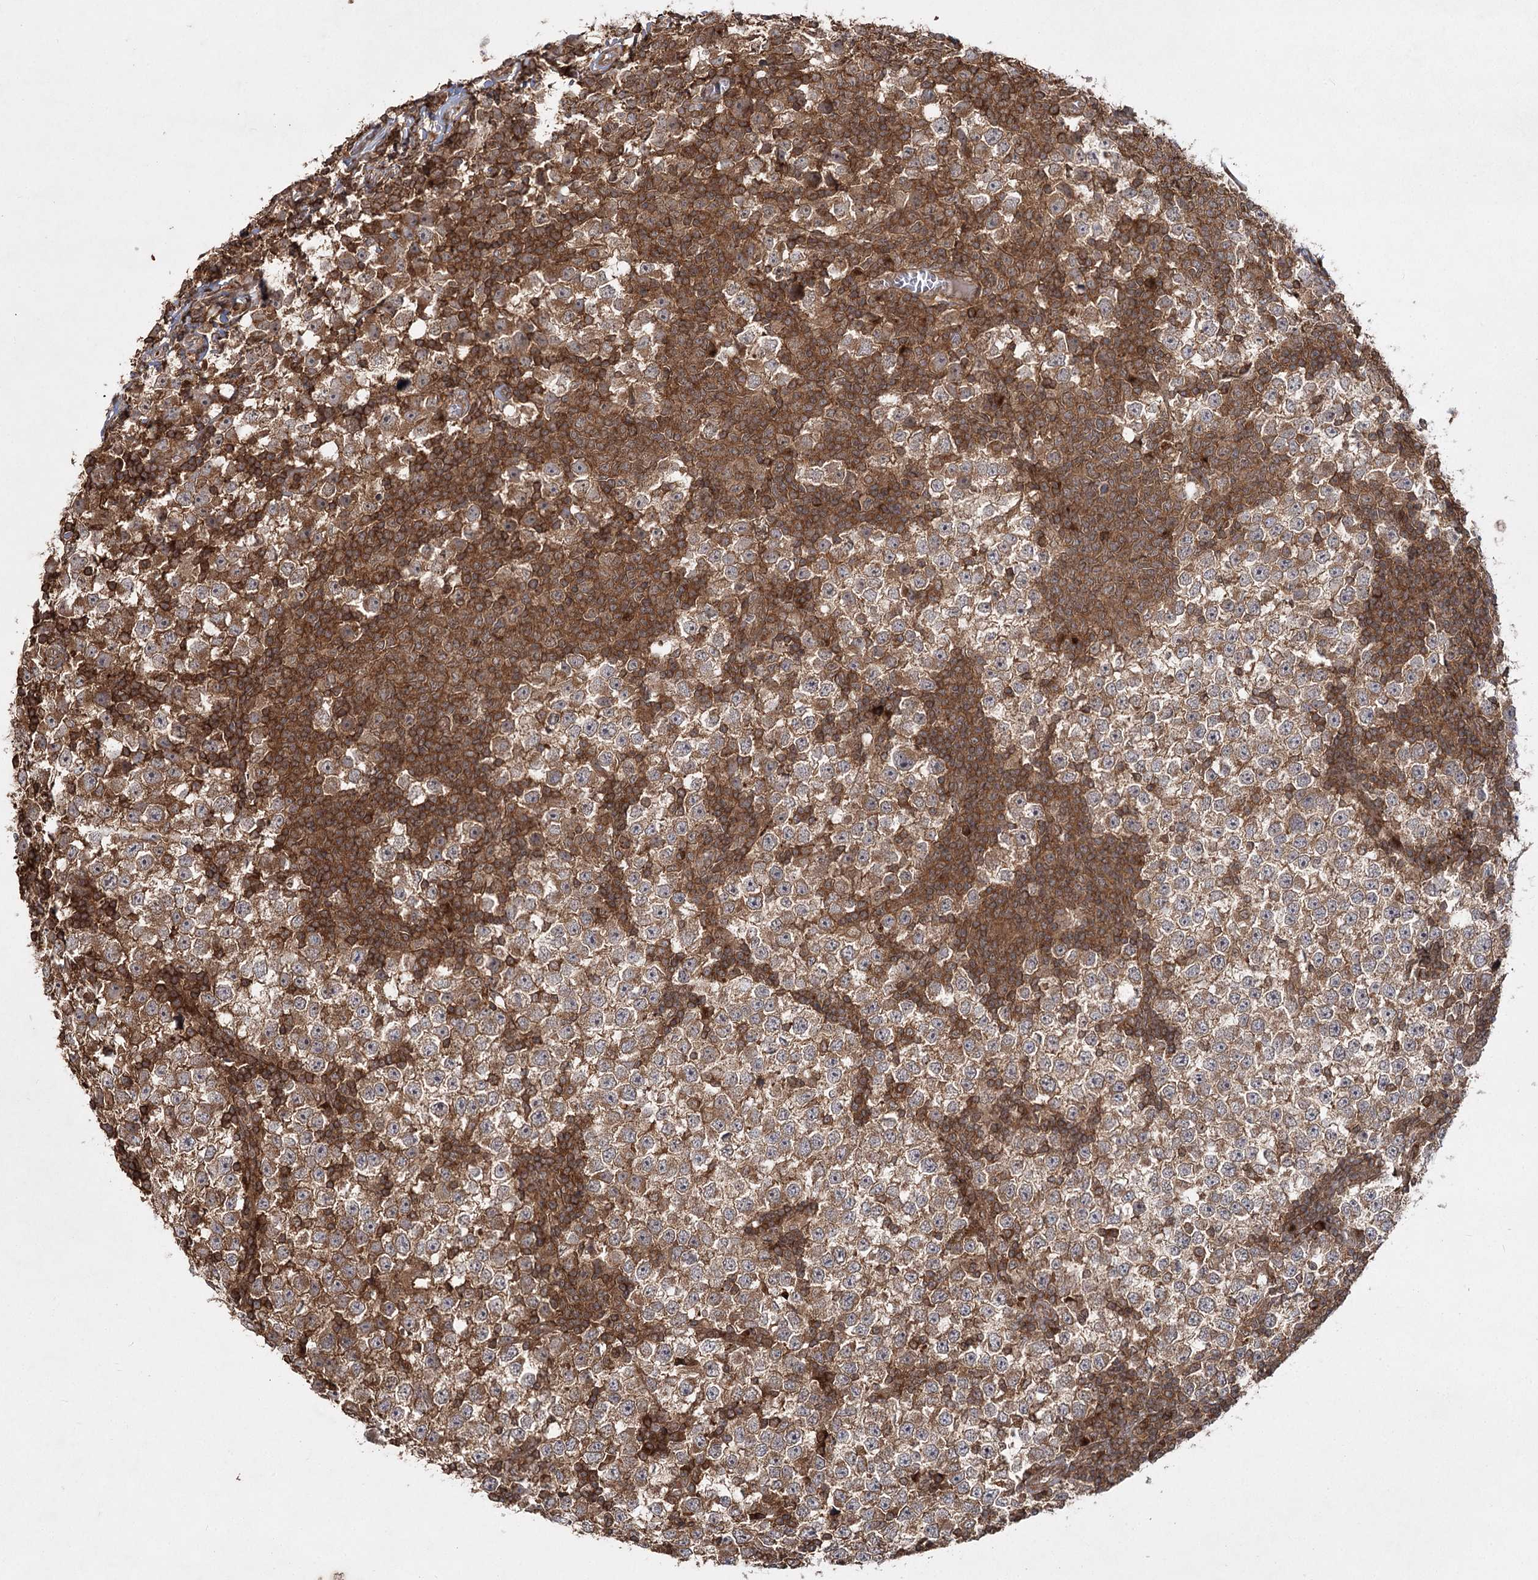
{"staining": {"intensity": "moderate", "quantity": ">75%", "location": "cytoplasmic/membranous"}, "tissue": "testis cancer", "cell_type": "Tumor cells", "image_type": "cancer", "snomed": [{"axis": "morphology", "description": "Seminoma, NOS"}, {"axis": "topography", "description": "Testis"}], "caption": "Protein staining shows moderate cytoplasmic/membranous expression in about >75% of tumor cells in seminoma (testis).", "gene": "MDFIC", "patient": {"sex": "male", "age": 65}}